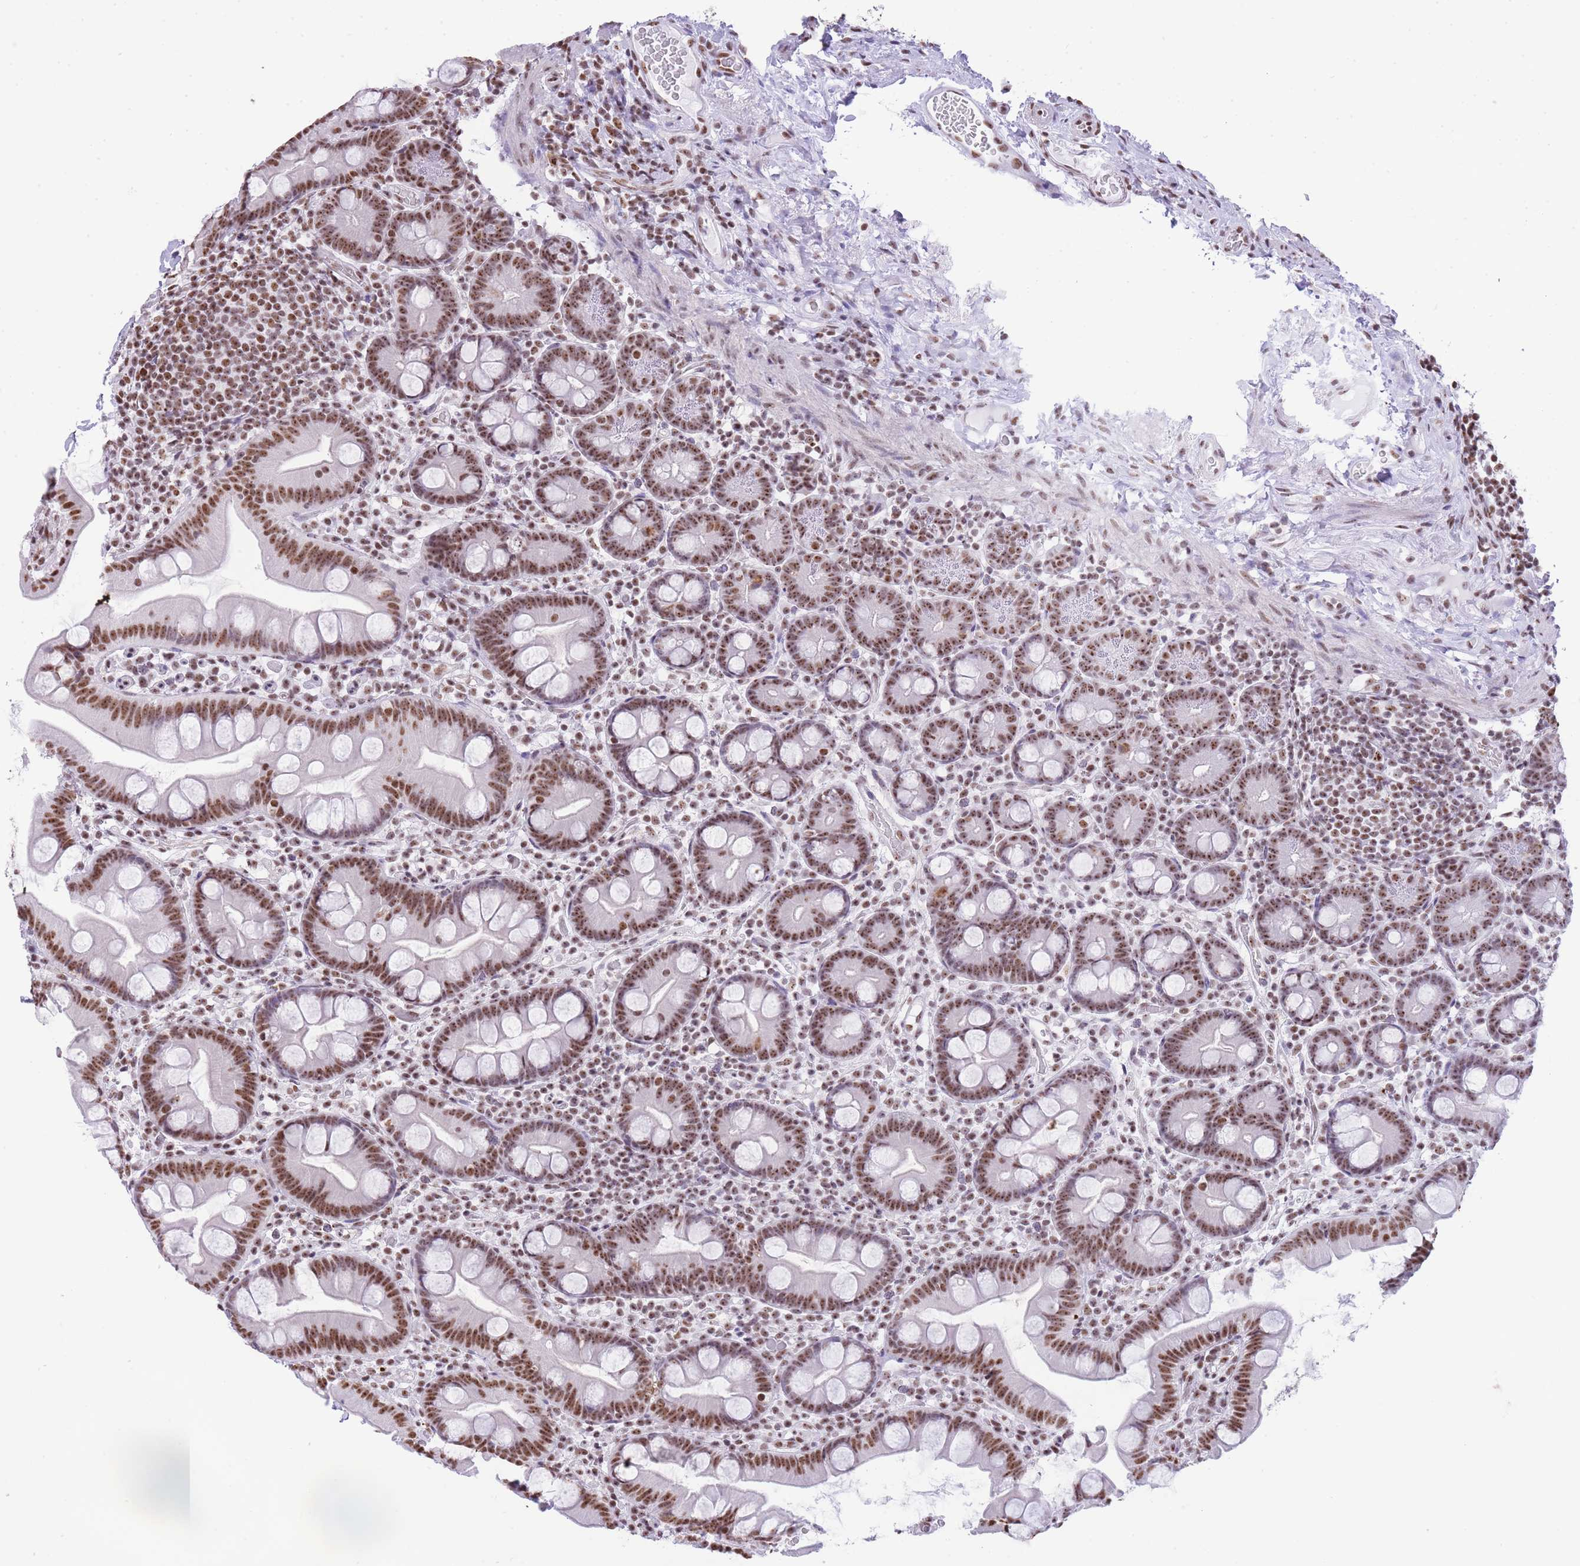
{"staining": {"intensity": "moderate", "quantity": ">75%", "location": "nuclear"}, "tissue": "small intestine", "cell_type": "Glandular cells", "image_type": "normal", "snomed": [{"axis": "morphology", "description": "Normal tissue, NOS"}, {"axis": "topography", "description": "Small intestine"}], "caption": "Immunohistochemistry micrograph of normal small intestine stained for a protein (brown), which demonstrates medium levels of moderate nuclear expression in approximately >75% of glandular cells.", "gene": "EVC2", "patient": {"sex": "female", "age": 68}}